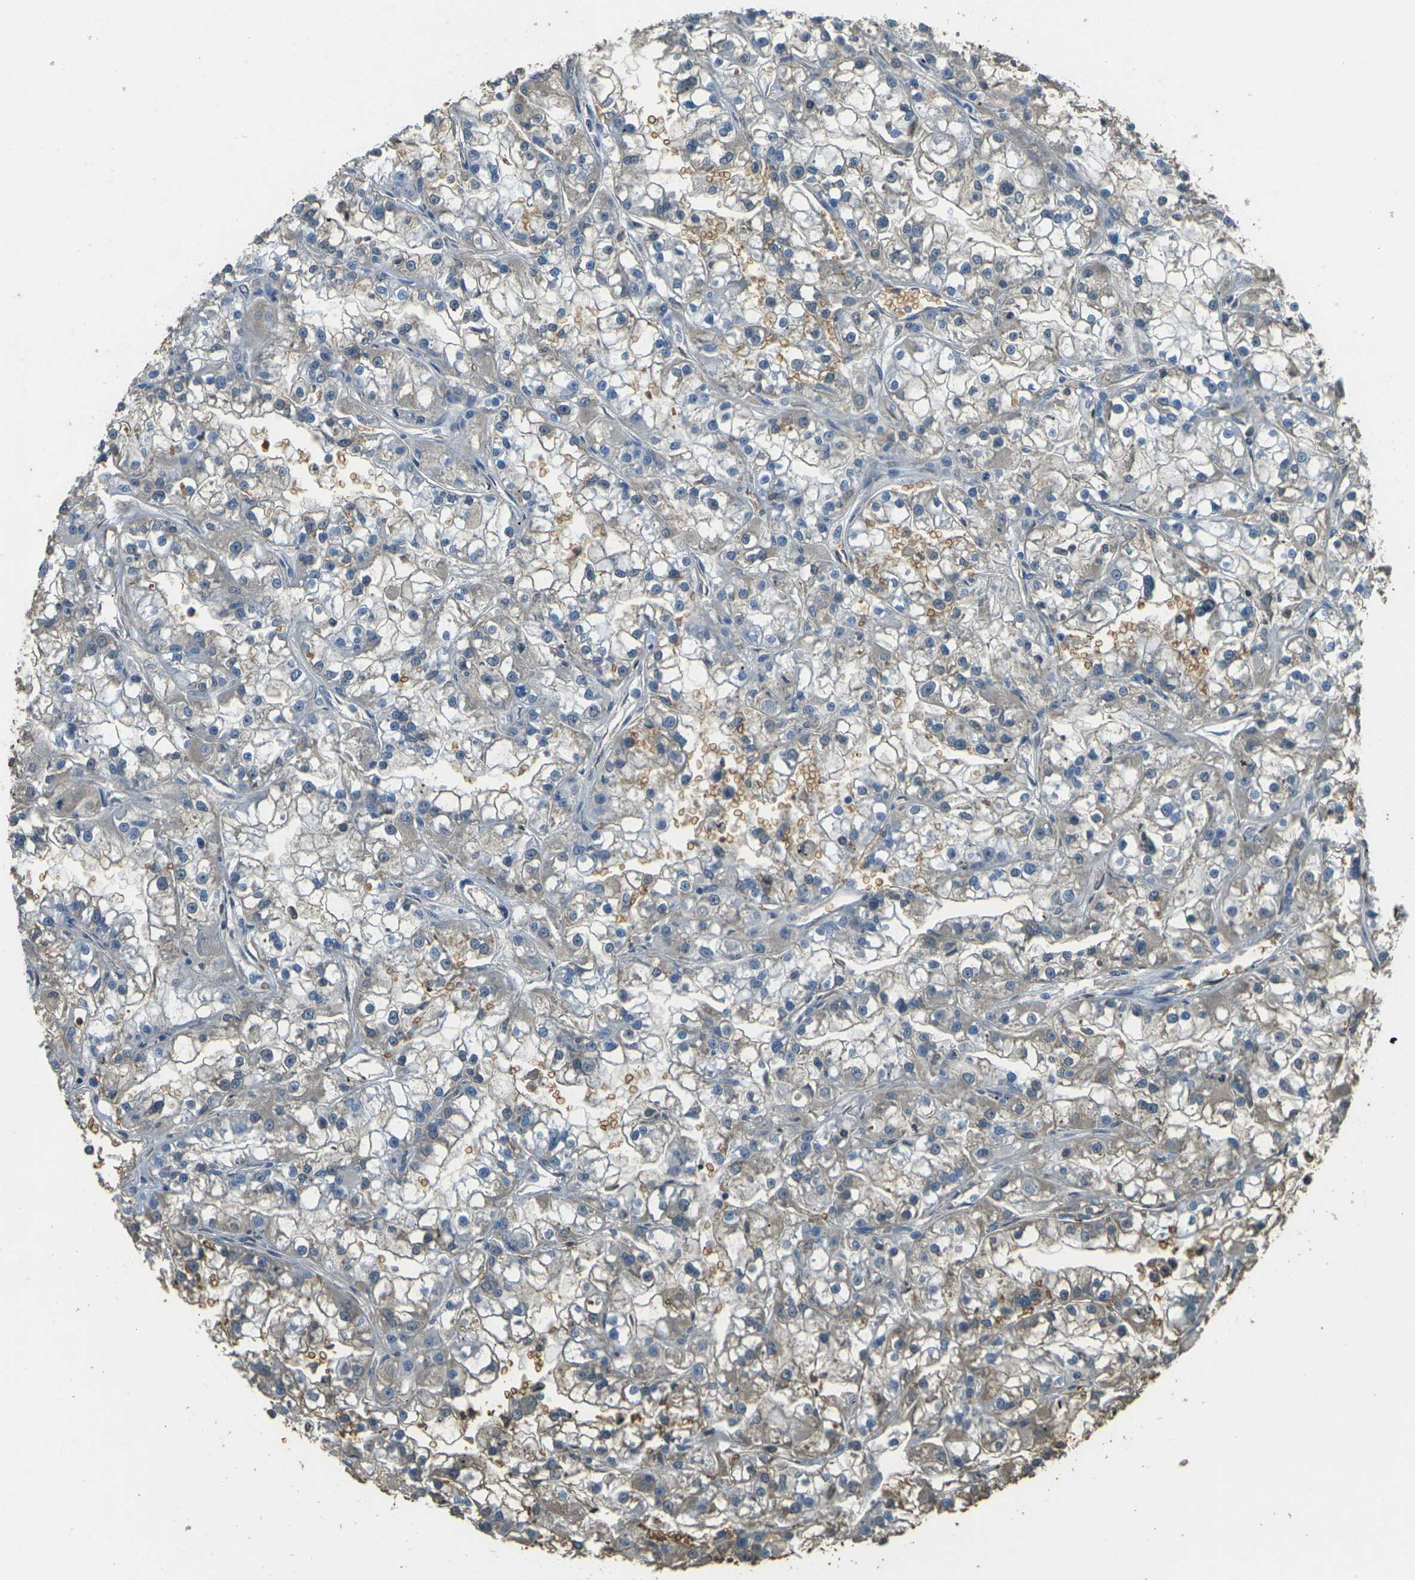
{"staining": {"intensity": "moderate", "quantity": "25%-75%", "location": "cytoplasmic/membranous"}, "tissue": "renal cancer", "cell_type": "Tumor cells", "image_type": "cancer", "snomed": [{"axis": "morphology", "description": "Adenocarcinoma, NOS"}, {"axis": "topography", "description": "Kidney"}], "caption": "IHC of human renal cancer (adenocarcinoma) shows medium levels of moderate cytoplasmic/membranous positivity in approximately 25%-75% of tumor cells.", "gene": "HBB", "patient": {"sex": "female", "age": 52}}